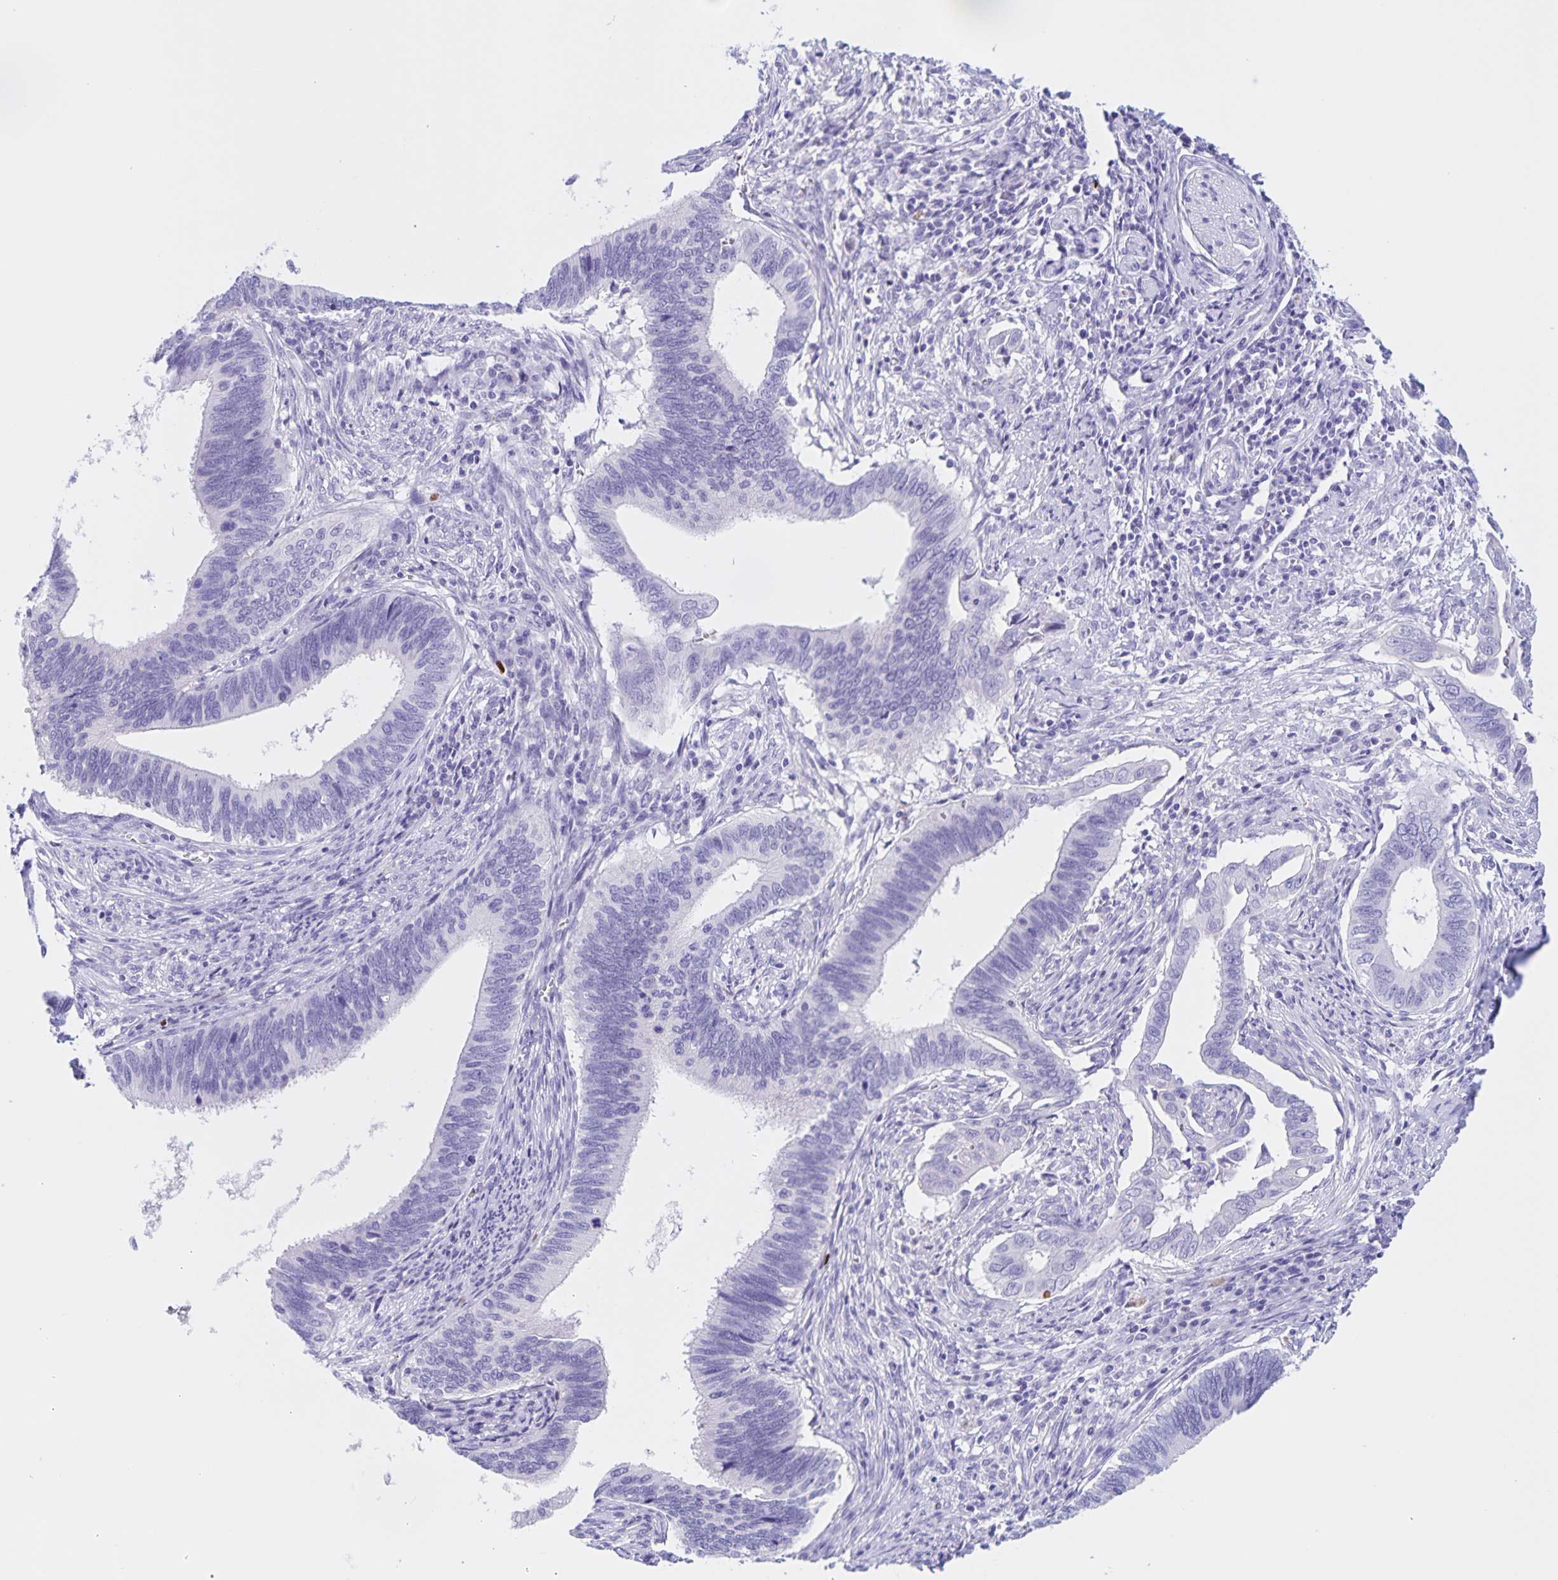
{"staining": {"intensity": "negative", "quantity": "none", "location": "none"}, "tissue": "cervical cancer", "cell_type": "Tumor cells", "image_type": "cancer", "snomed": [{"axis": "morphology", "description": "Adenocarcinoma, NOS"}, {"axis": "topography", "description": "Cervix"}], "caption": "Immunohistochemical staining of cervical cancer (adenocarcinoma) reveals no significant expression in tumor cells. (DAB immunohistochemistry visualized using brightfield microscopy, high magnification).", "gene": "TGIF2LX", "patient": {"sex": "female", "age": 42}}